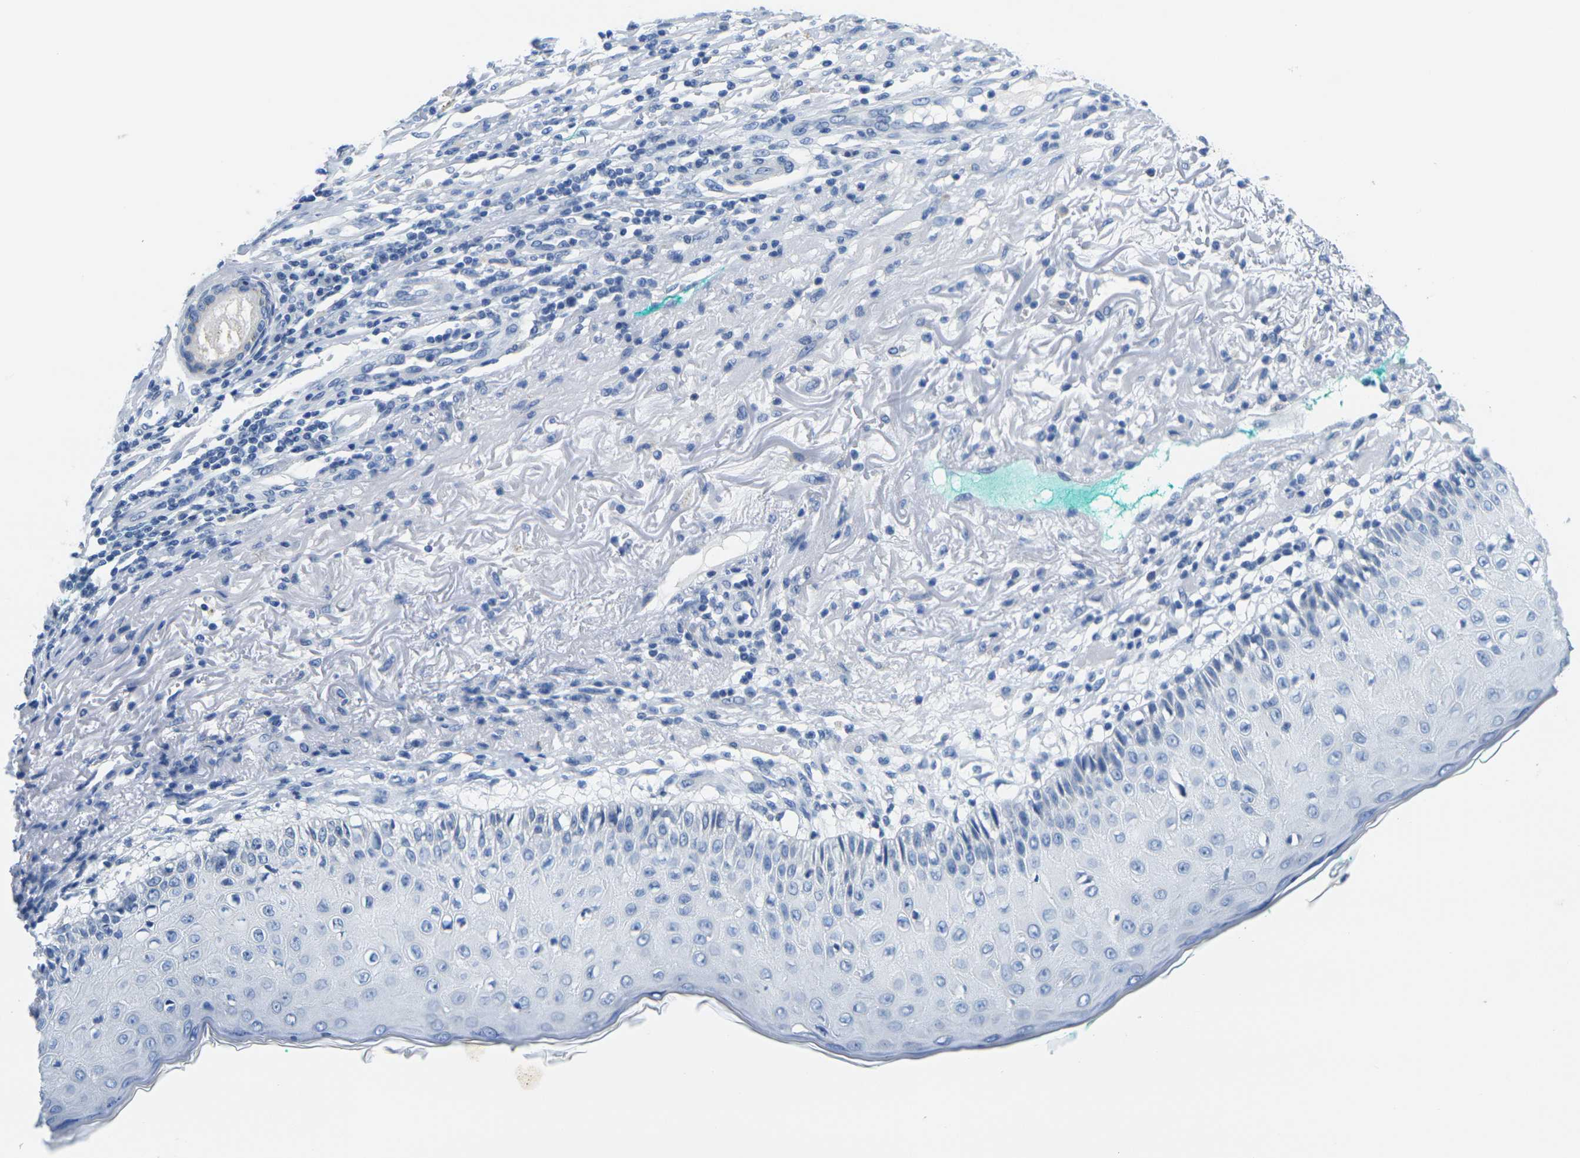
{"staining": {"intensity": "negative", "quantity": "none", "location": "none"}, "tissue": "melanoma", "cell_type": "Tumor cells", "image_type": "cancer", "snomed": [{"axis": "morphology", "description": "Necrosis, NOS"}, {"axis": "morphology", "description": "Malignant melanoma, NOS"}, {"axis": "topography", "description": "Skin"}], "caption": "This is an immunohistochemistry photomicrograph of malignant melanoma. There is no staining in tumor cells.", "gene": "FAM3D", "patient": {"sex": "female", "age": 87}}